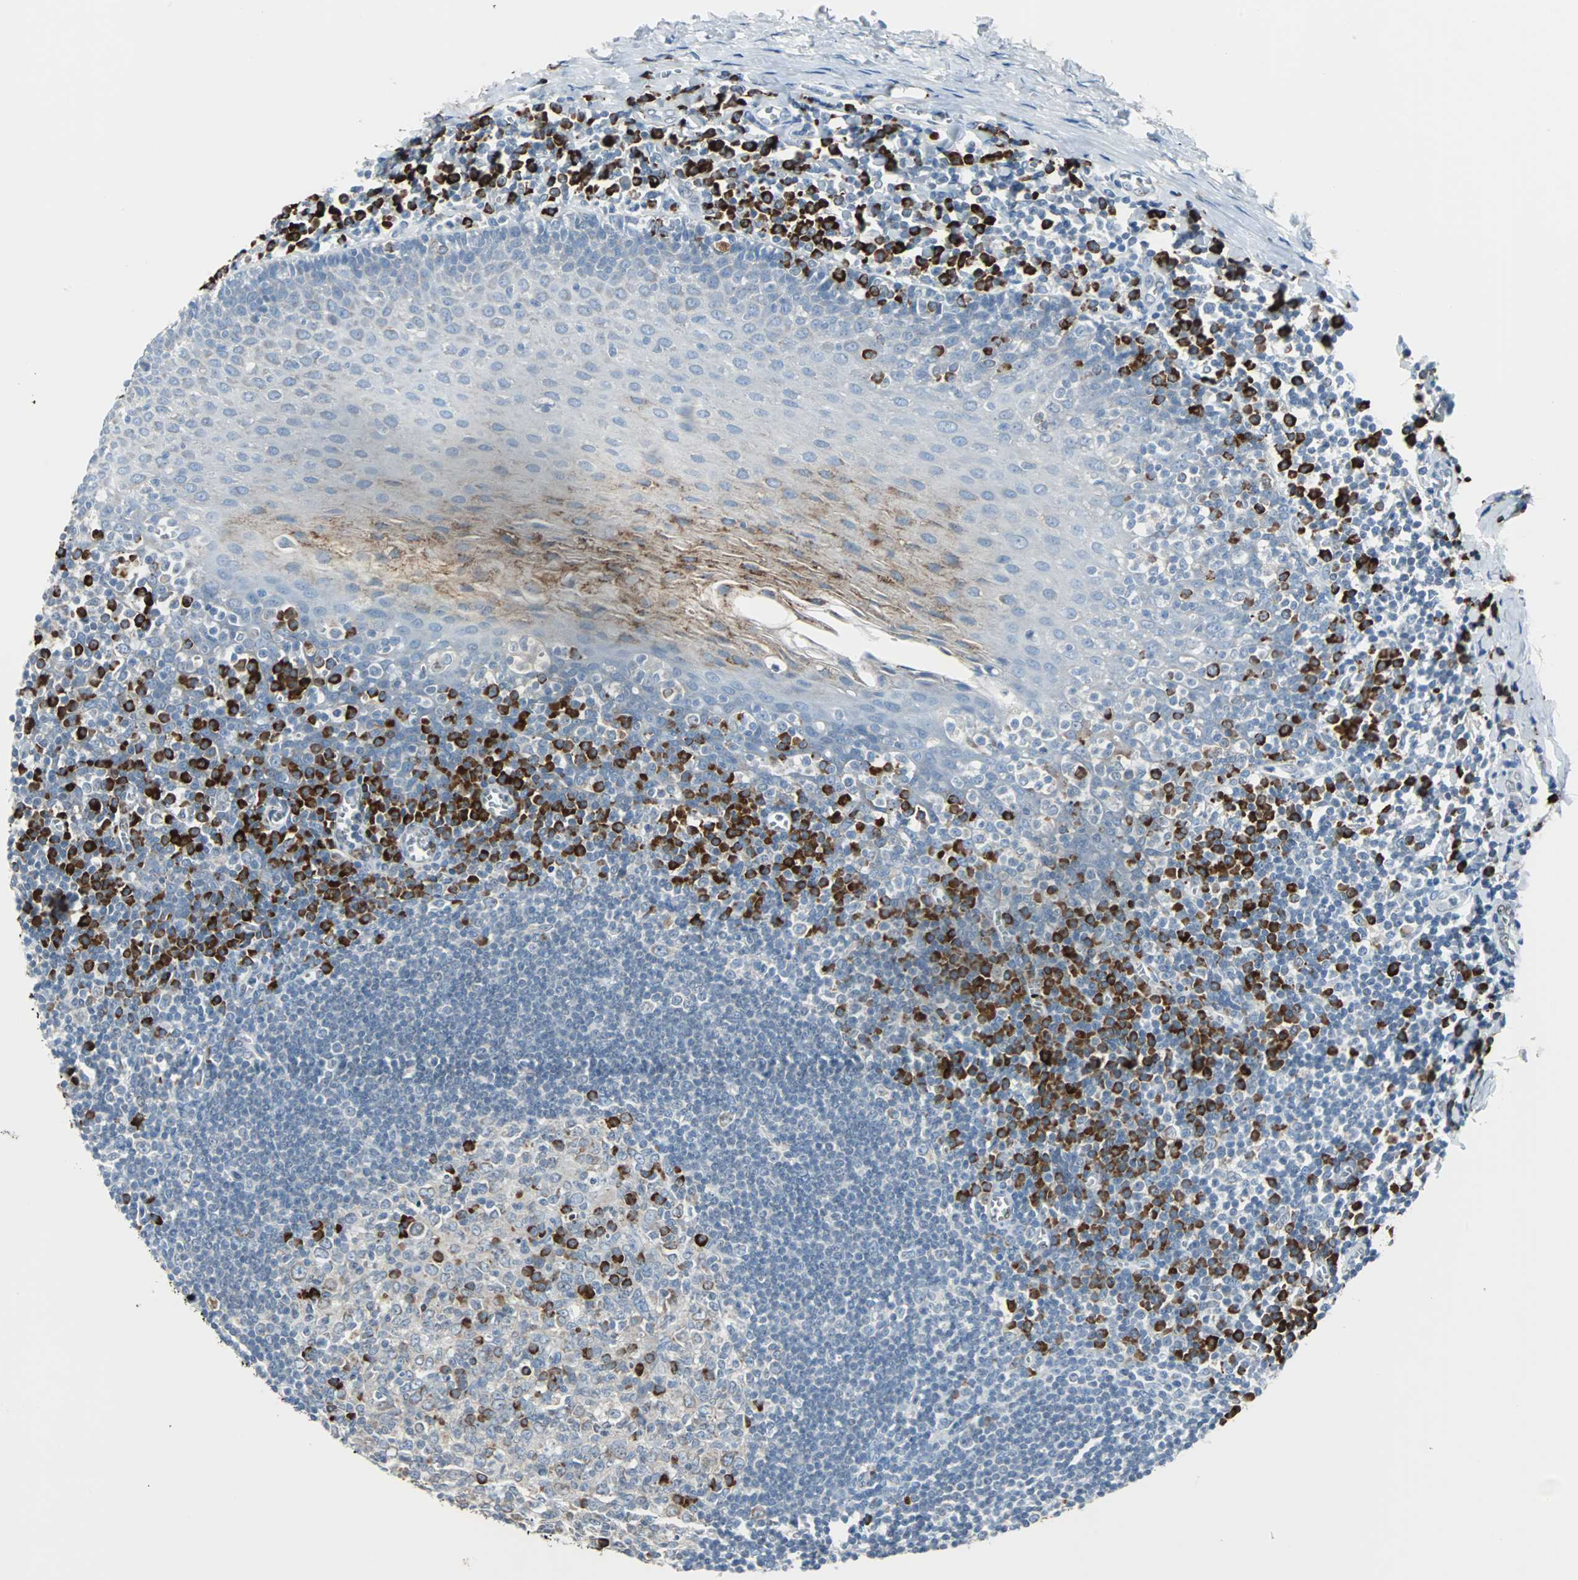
{"staining": {"intensity": "moderate", "quantity": "<25%", "location": "cytoplasmic/membranous"}, "tissue": "oral mucosa", "cell_type": "Squamous epithelial cells", "image_type": "normal", "snomed": [{"axis": "morphology", "description": "Normal tissue, NOS"}, {"axis": "topography", "description": "Oral tissue"}], "caption": "DAB immunohistochemical staining of normal human oral mucosa exhibits moderate cytoplasmic/membranous protein expression in approximately <25% of squamous epithelial cells.", "gene": "PDIA4", "patient": {"sex": "male", "age": 20}}